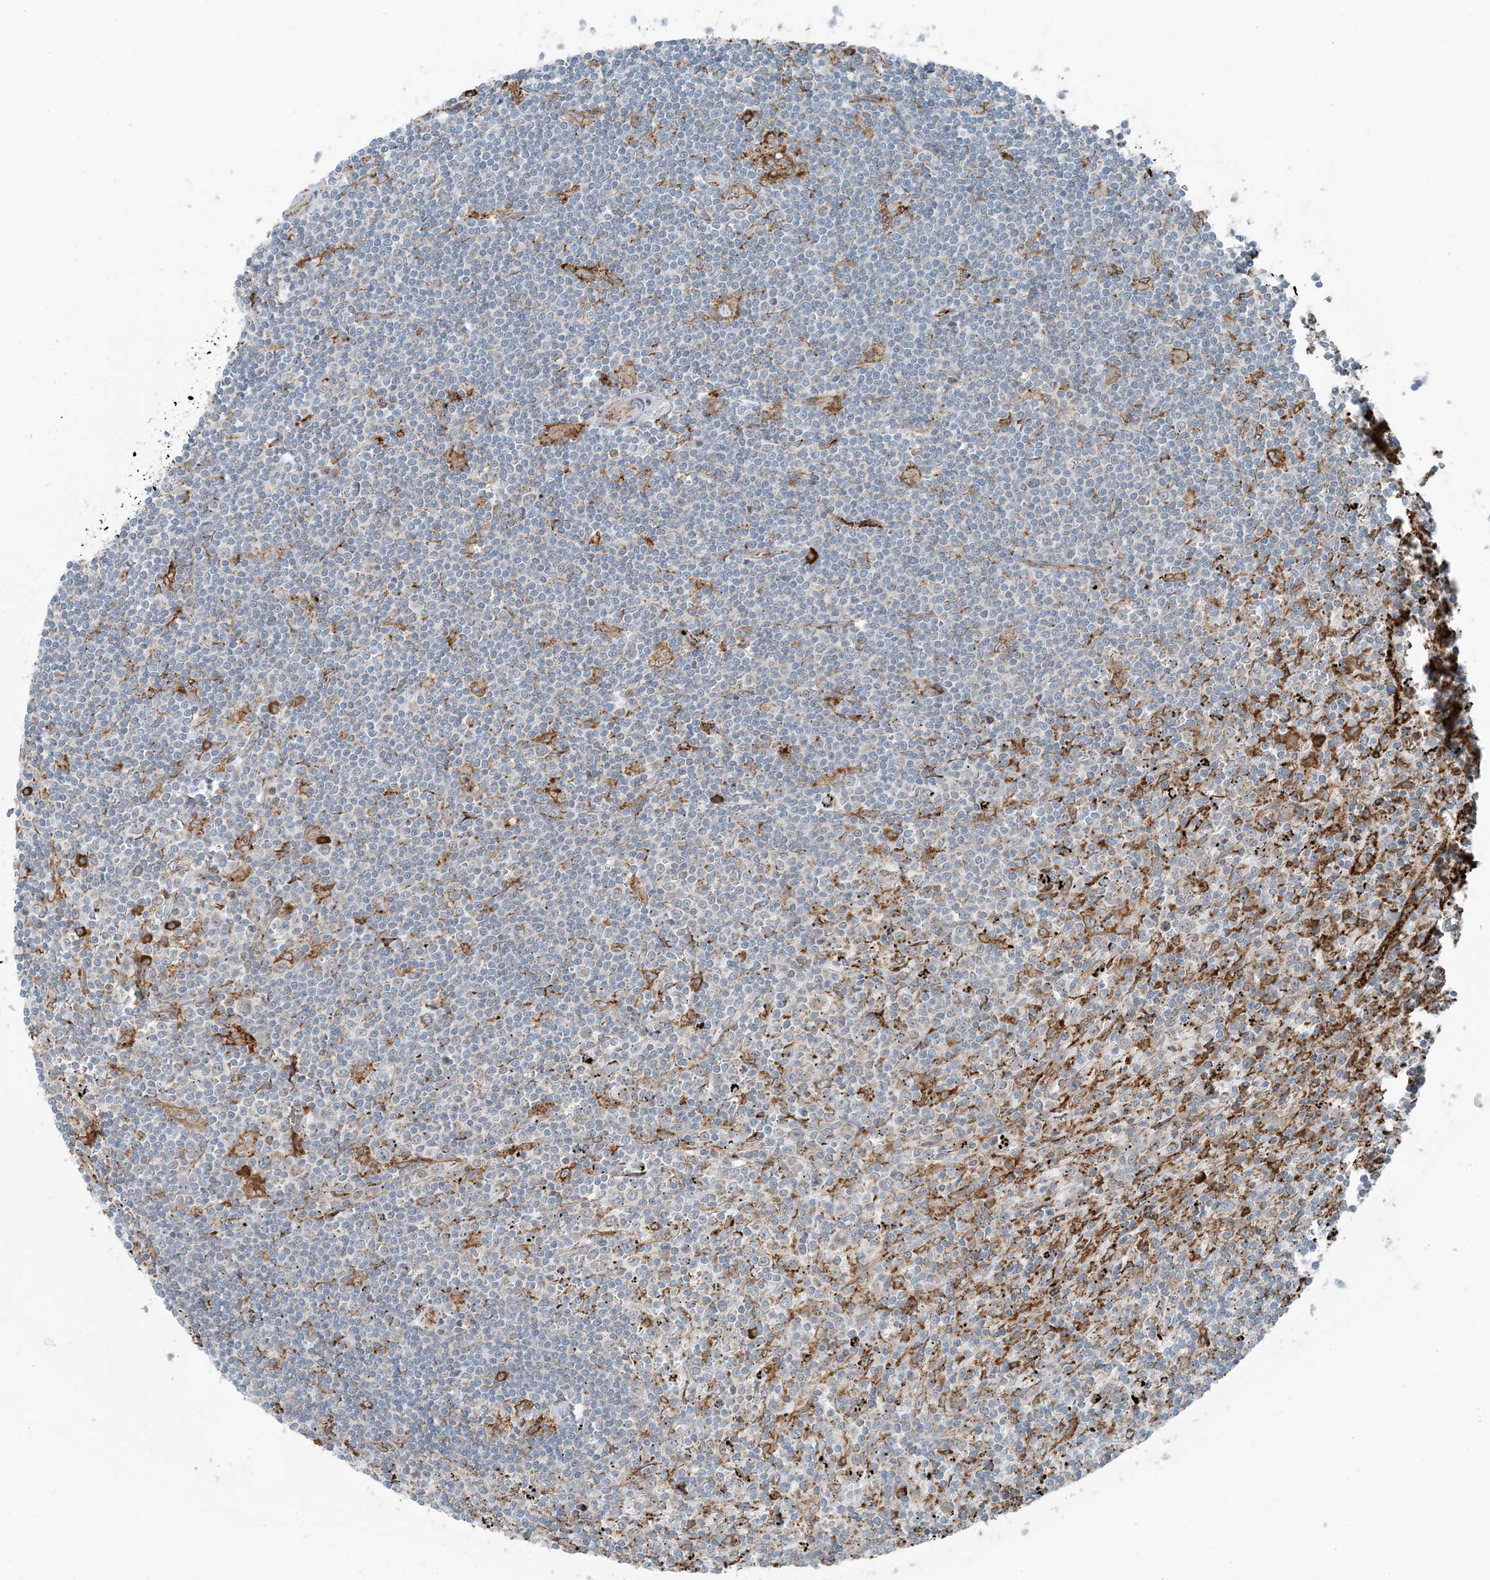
{"staining": {"intensity": "negative", "quantity": "none", "location": "none"}, "tissue": "lymphoma", "cell_type": "Tumor cells", "image_type": "cancer", "snomed": [{"axis": "morphology", "description": "Malignant lymphoma, non-Hodgkin's type, Low grade"}, {"axis": "topography", "description": "Spleen"}], "caption": "Tumor cells are negative for protein expression in human lymphoma. The staining is performed using DAB brown chromogen with nuclei counter-stained in using hematoxylin.", "gene": "CERKL", "patient": {"sex": "male", "age": 76}}